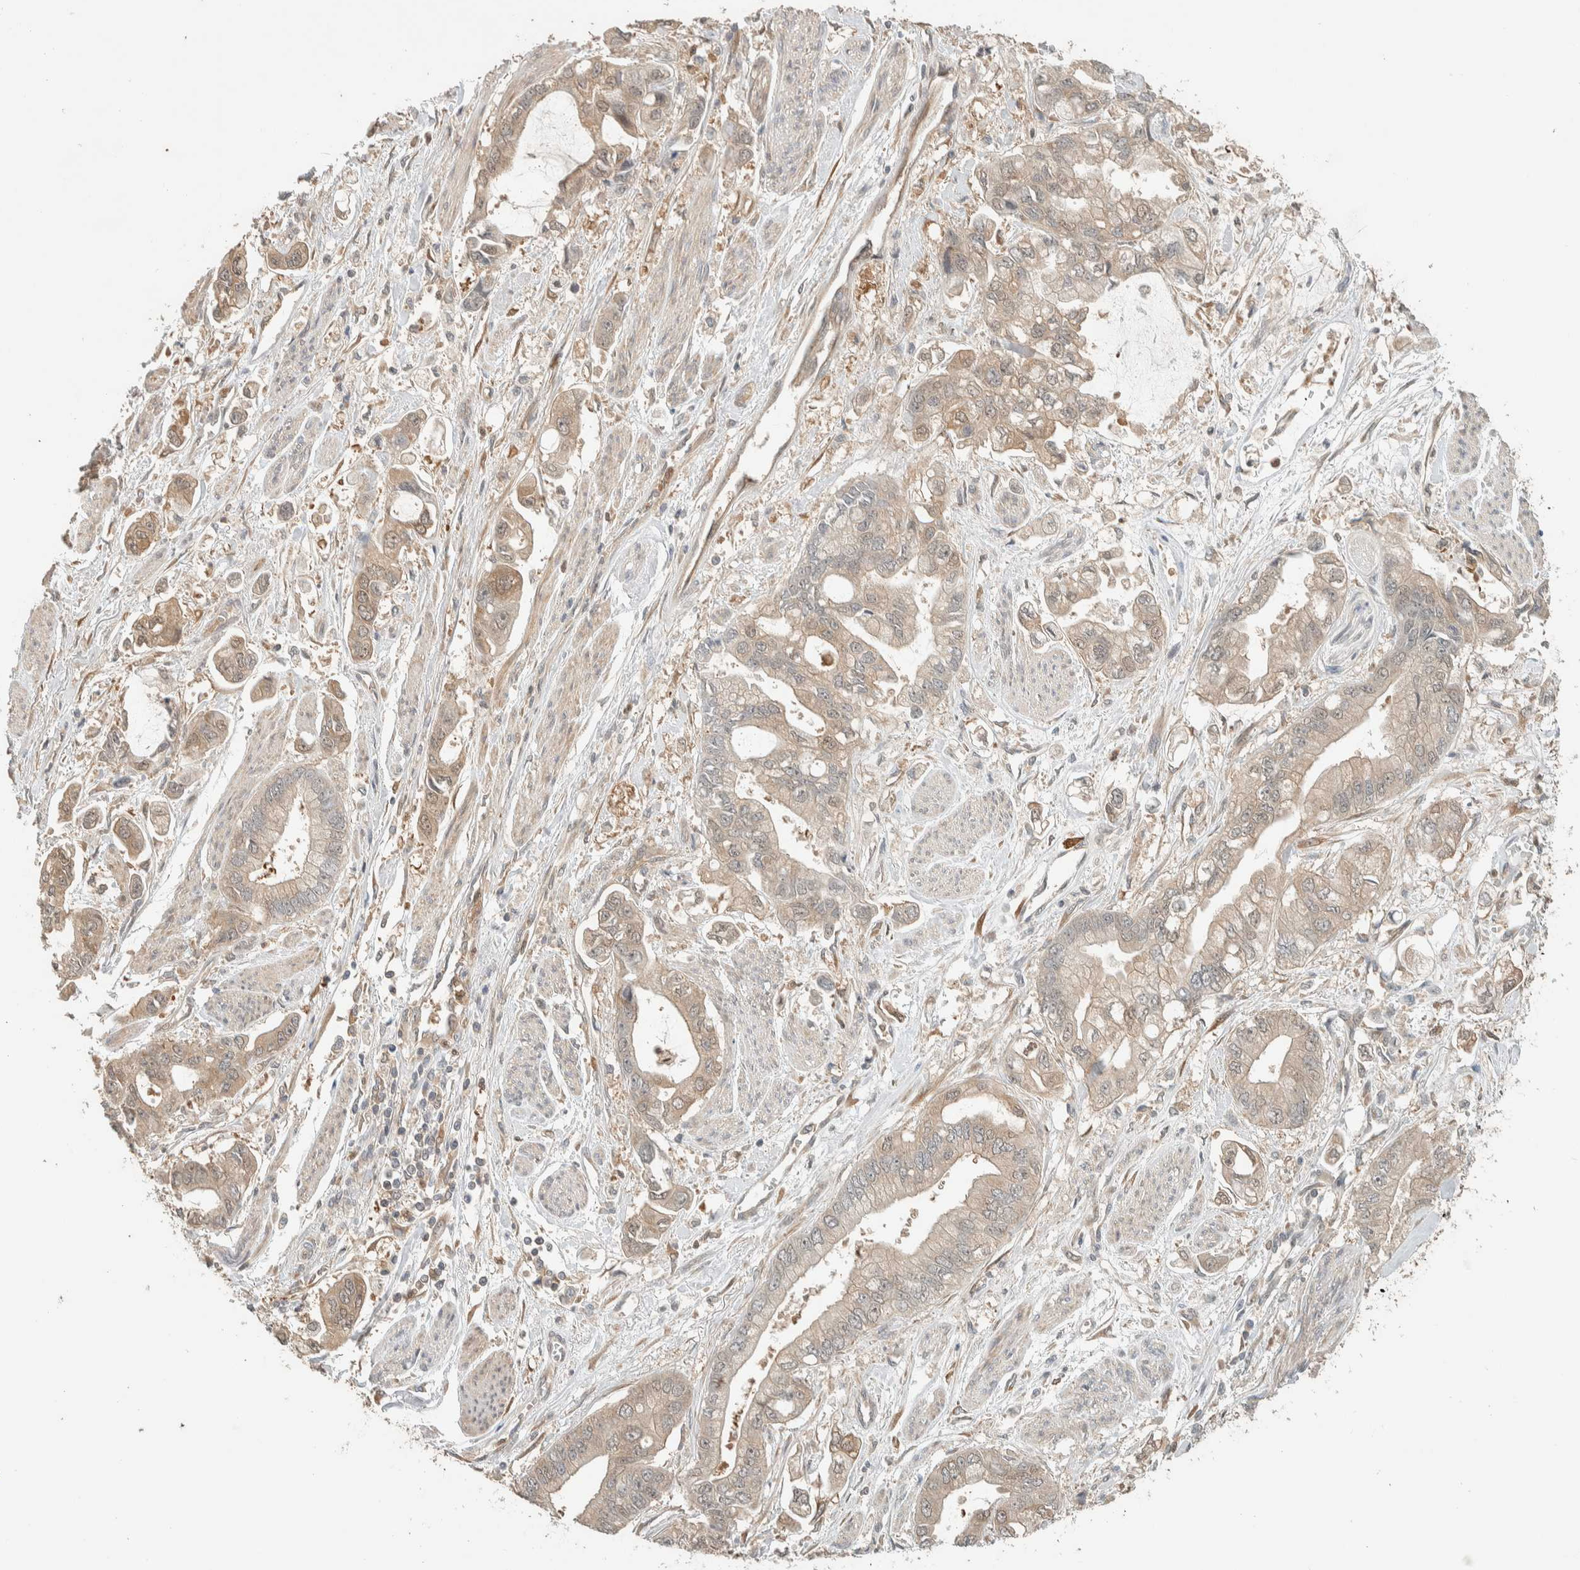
{"staining": {"intensity": "weak", "quantity": "25%-75%", "location": "cytoplasmic/membranous"}, "tissue": "stomach cancer", "cell_type": "Tumor cells", "image_type": "cancer", "snomed": [{"axis": "morphology", "description": "Normal tissue, NOS"}, {"axis": "morphology", "description": "Adenocarcinoma, NOS"}, {"axis": "topography", "description": "Stomach"}], "caption": "A brown stain highlights weak cytoplasmic/membranous staining of a protein in stomach cancer tumor cells. (DAB (3,3'-diaminobenzidine) IHC with brightfield microscopy, high magnification).", "gene": "ADSS2", "patient": {"sex": "male", "age": 62}}